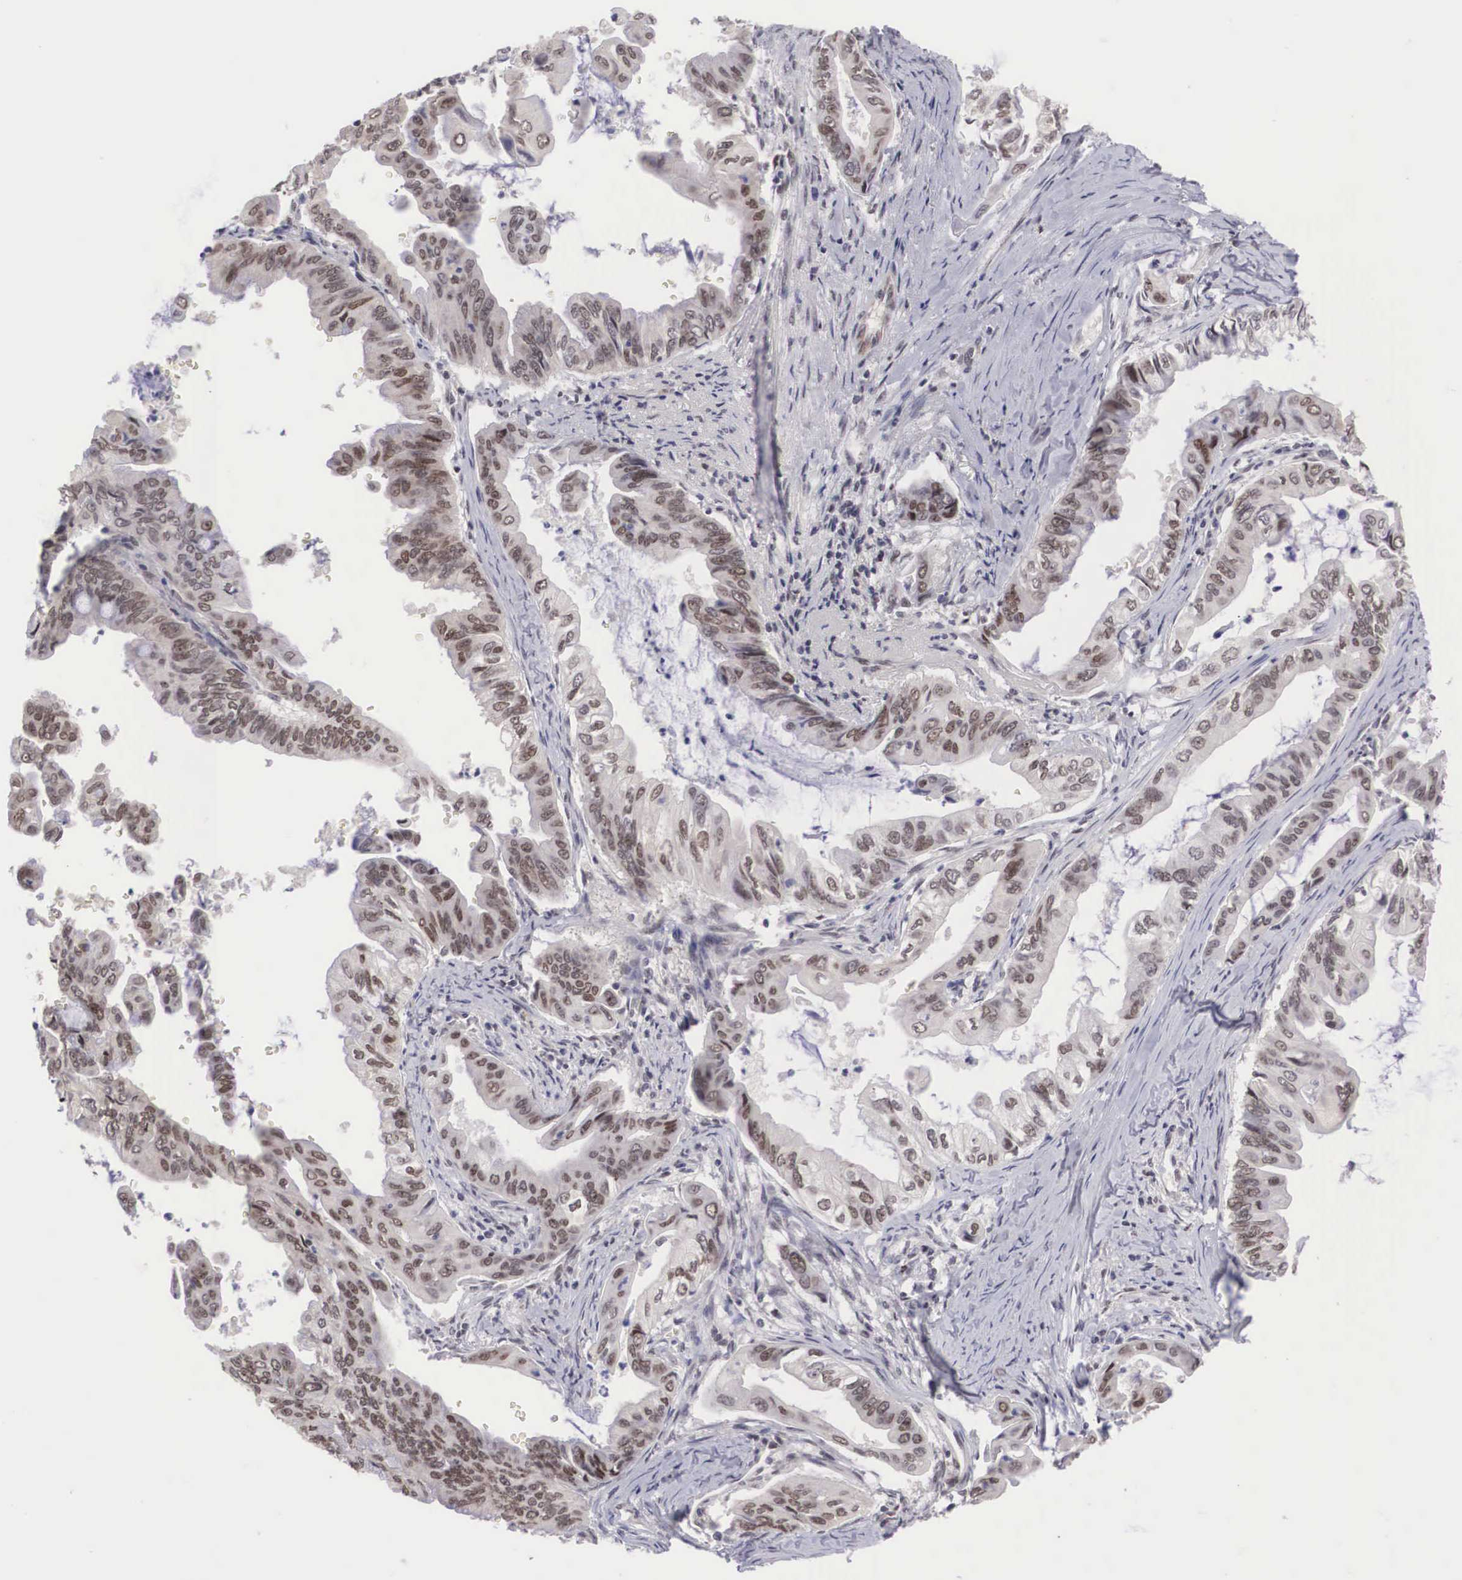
{"staining": {"intensity": "moderate", "quantity": ">75%", "location": "nuclear"}, "tissue": "stomach cancer", "cell_type": "Tumor cells", "image_type": "cancer", "snomed": [{"axis": "morphology", "description": "Adenocarcinoma, NOS"}, {"axis": "topography", "description": "Stomach, upper"}], "caption": "Stomach adenocarcinoma stained with a brown dye reveals moderate nuclear positive staining in about >75% of tumor cells.", "gene": "MORC2", "patient": {"sex": "male", "age": 80}}